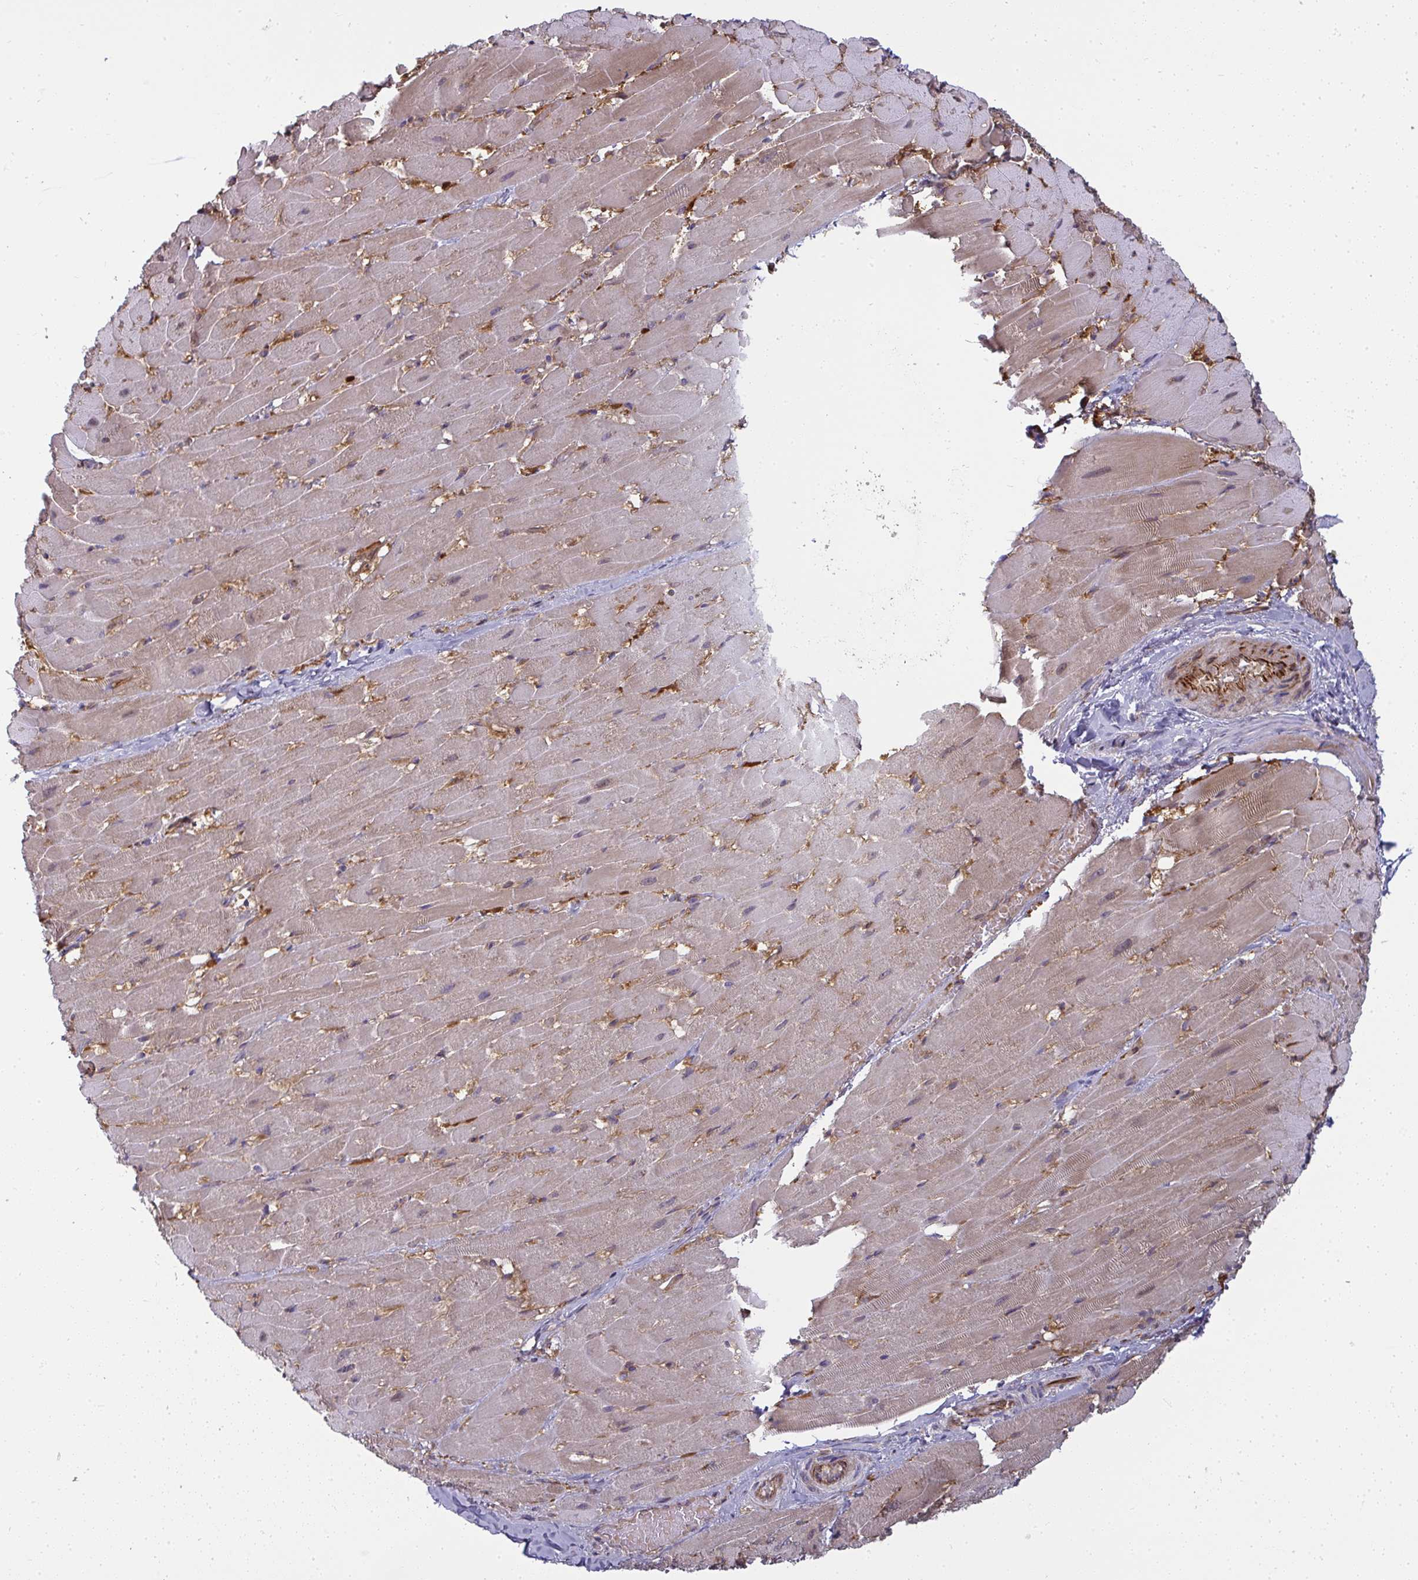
{"staining": {"intensity": "weak", "quantity": ">75%", "location": "cytoplasmic/membranous"}, "tissue": "heart muscle", "cell_type": "Cardiomyocytes", "image_type": "normal", "snomed": [{"axis": "morphology", "description": "Normal tissue, NOS"}, {"axis": "topography", "description": "Heart"}], "caption": "Immunohistochemistry staining of normal heart muscle, which exhibits low levels of weak cytoplasmic/membranous staining in about >75% of cardiomyocytes indicating weak cytoplasmic/membranous protein staining. The staining was performed using DAB (3,3'-diaminobenzidine) (brown) for protein detection and nuclei were counterstained in hematoxylin (blue).", "gene": "IFIT3", "patient": {"sex": "male", "age": 37}}